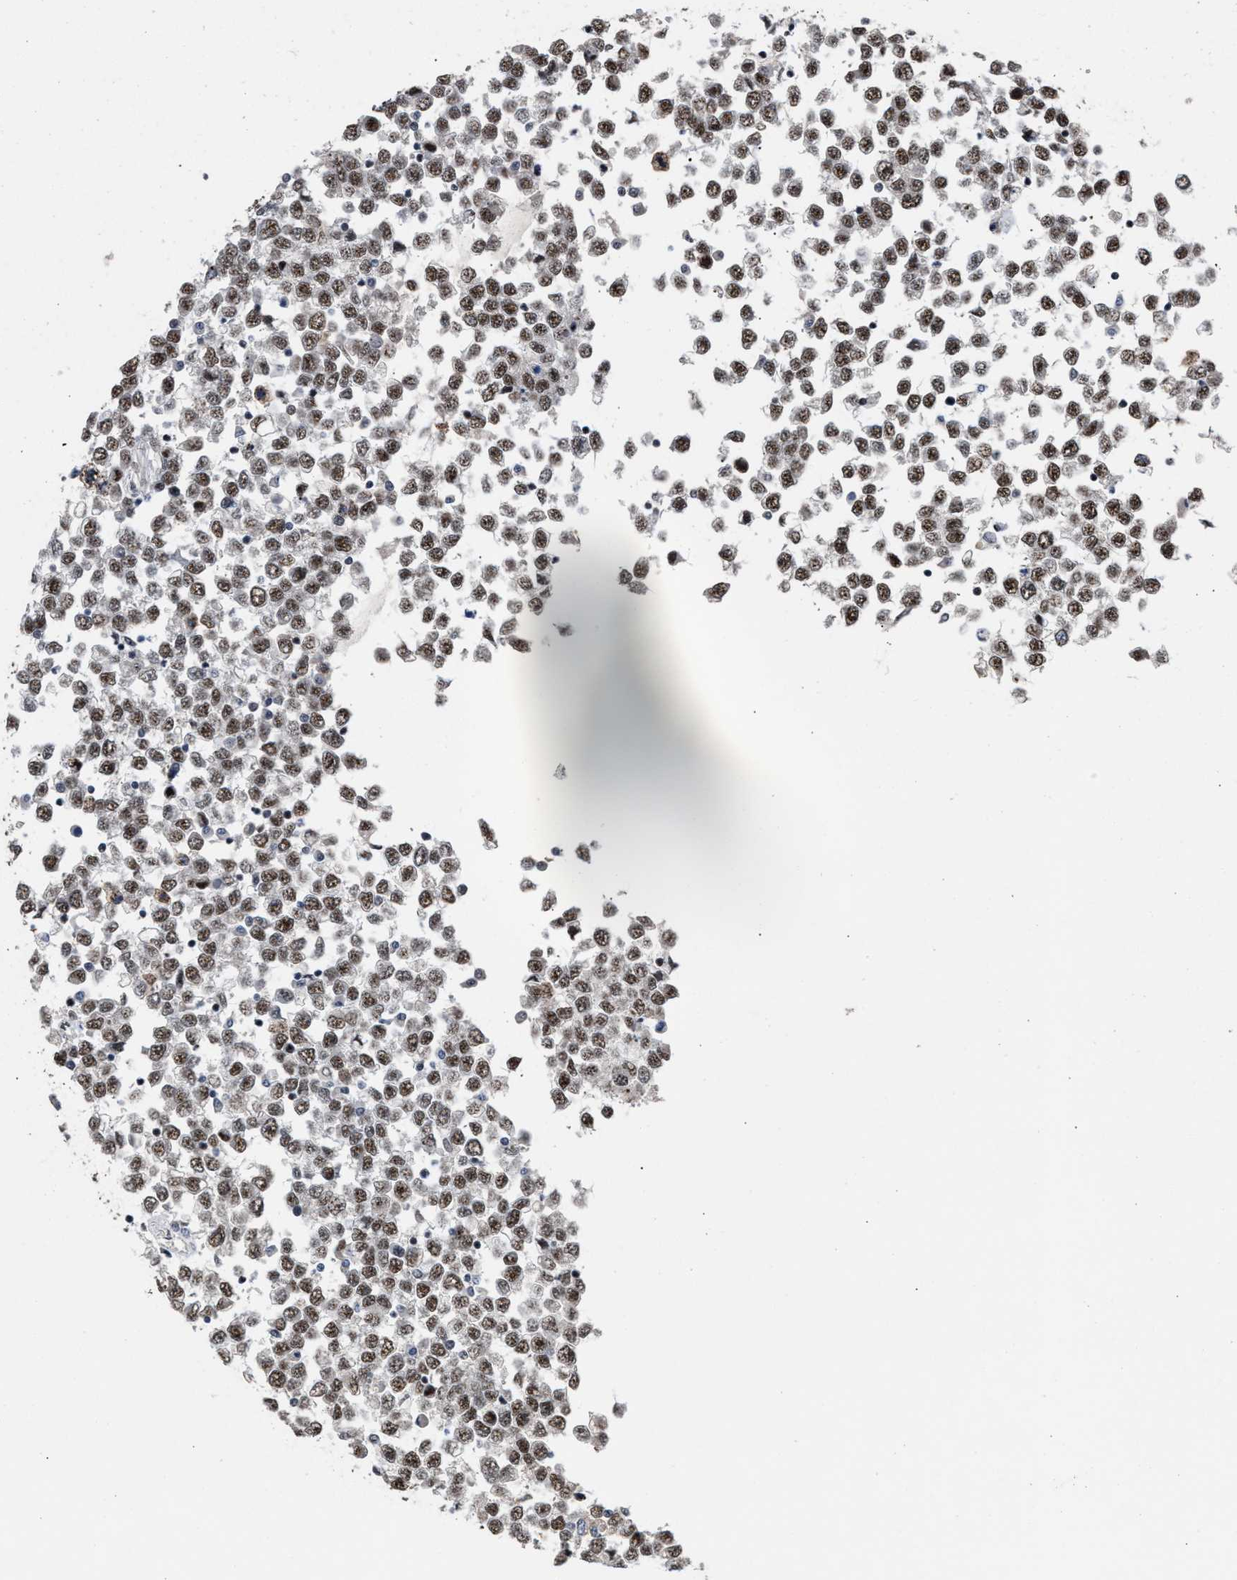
{"staining": {"intensity": "strong", "quantity": ">75%", "location": "nuclear"}, "tissue": "testis cancer", "cell_type": "Tumor cells", "image_type": "cancer", "snomed": [{"axis": "morphology", "description": "Seminoma, NOS"}, {"axis": "topography", "description": "Testis"}], "caption": "Protein staining of testis cancer (seminoma) tissue exhibits strong nuclear staining in approximately >75% of tumor cells.", "gene": "EIF4A3", "patient": {"sex": "male", "age": 65}}